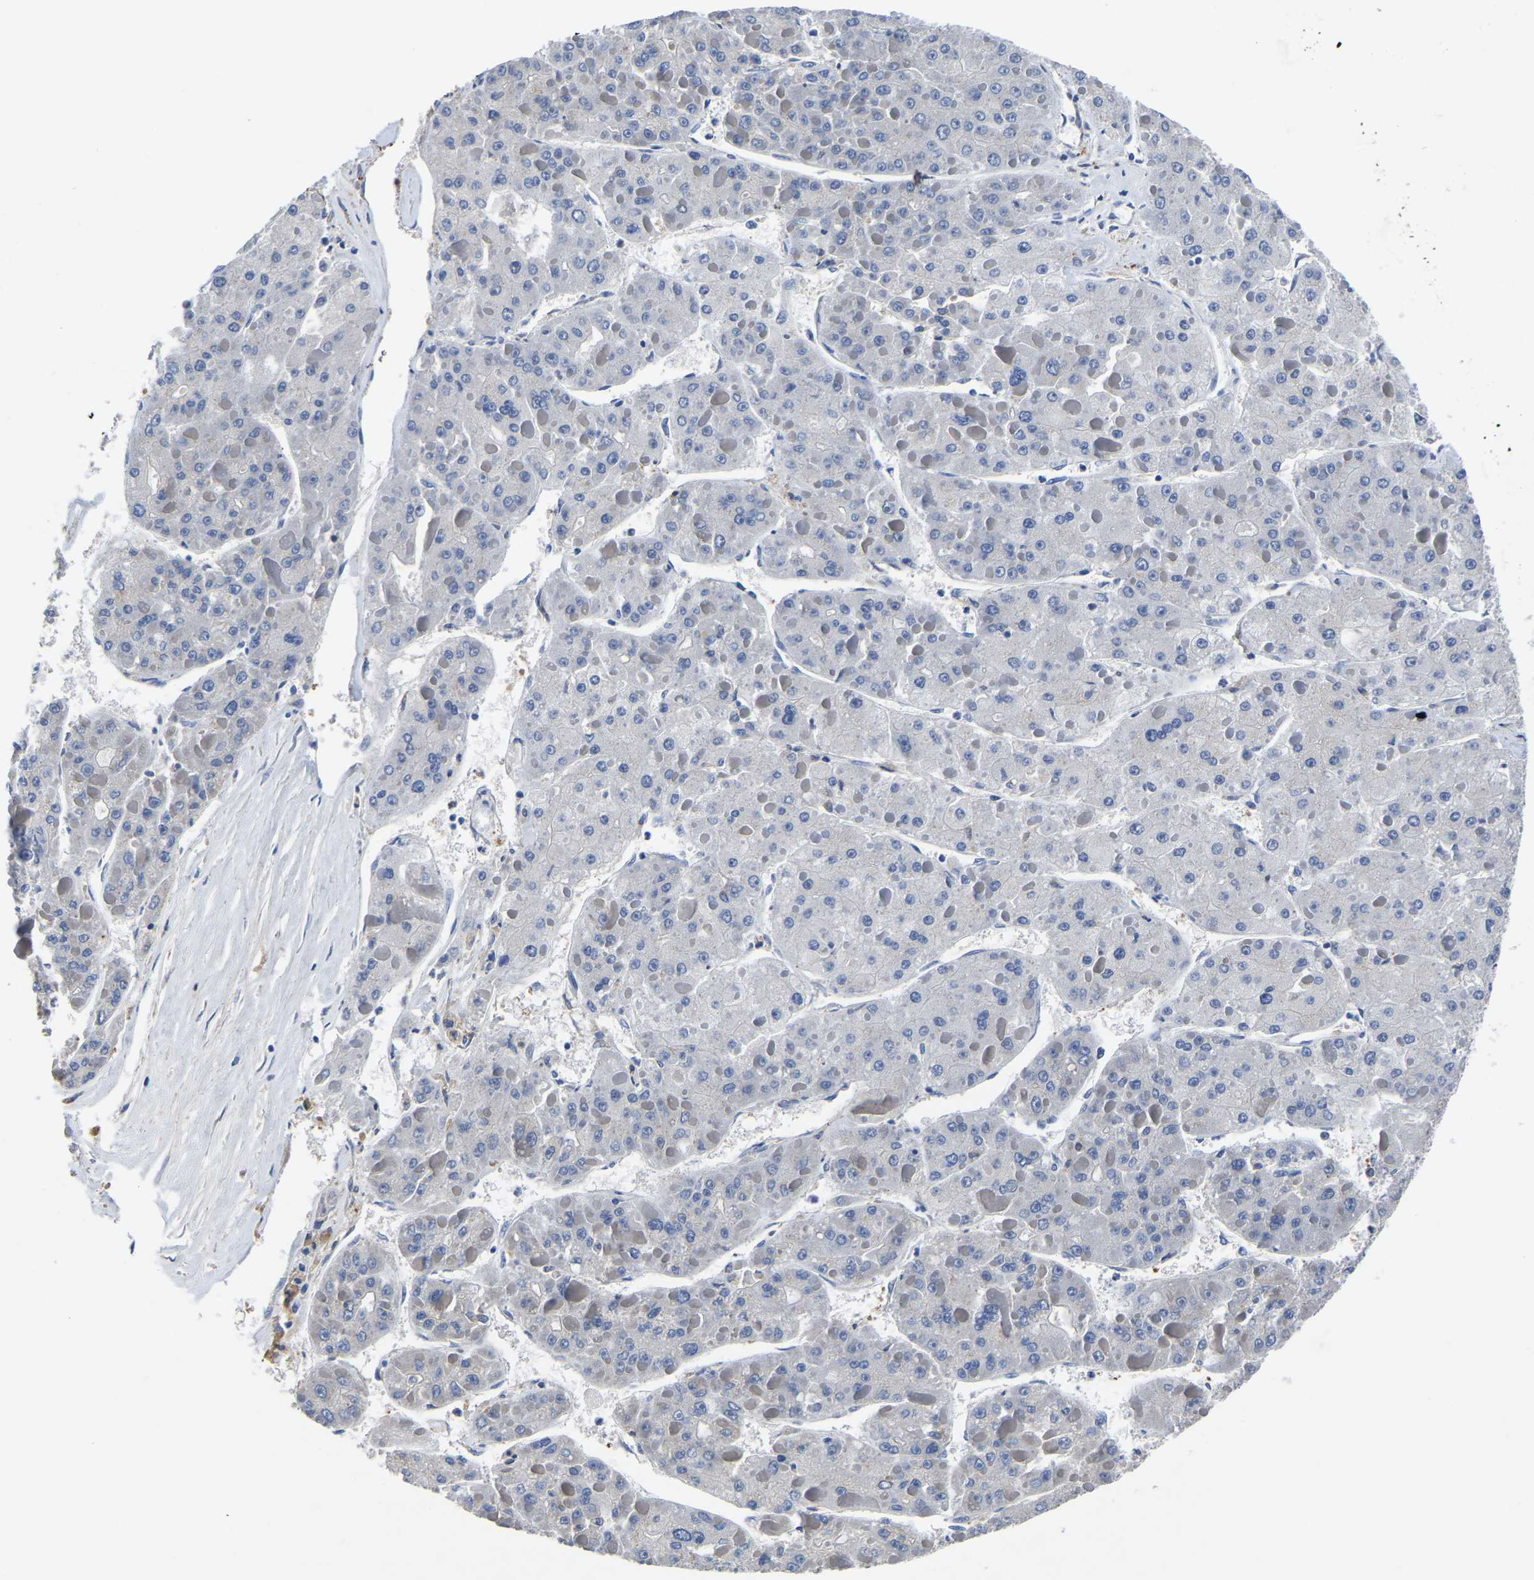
{"staining": {"intensity": "negative", "quantity": "none", "location": "none"}, "tissue": "liver cancer", "cell_type": "Tumor cells", "image_type": "cancer", "snomed": [{"axis": "morphology", "description": "Carcinoma, Hepatocellular, NOS"}, {"axis": "topography", "description": "Liver"}], "caption": "The photomicrograph displays no significant expression in tumor cells of hepatocellular carcinoma (liver).", "gene": "ATG2B", "patient": {"sex": "female", "age": 73}}